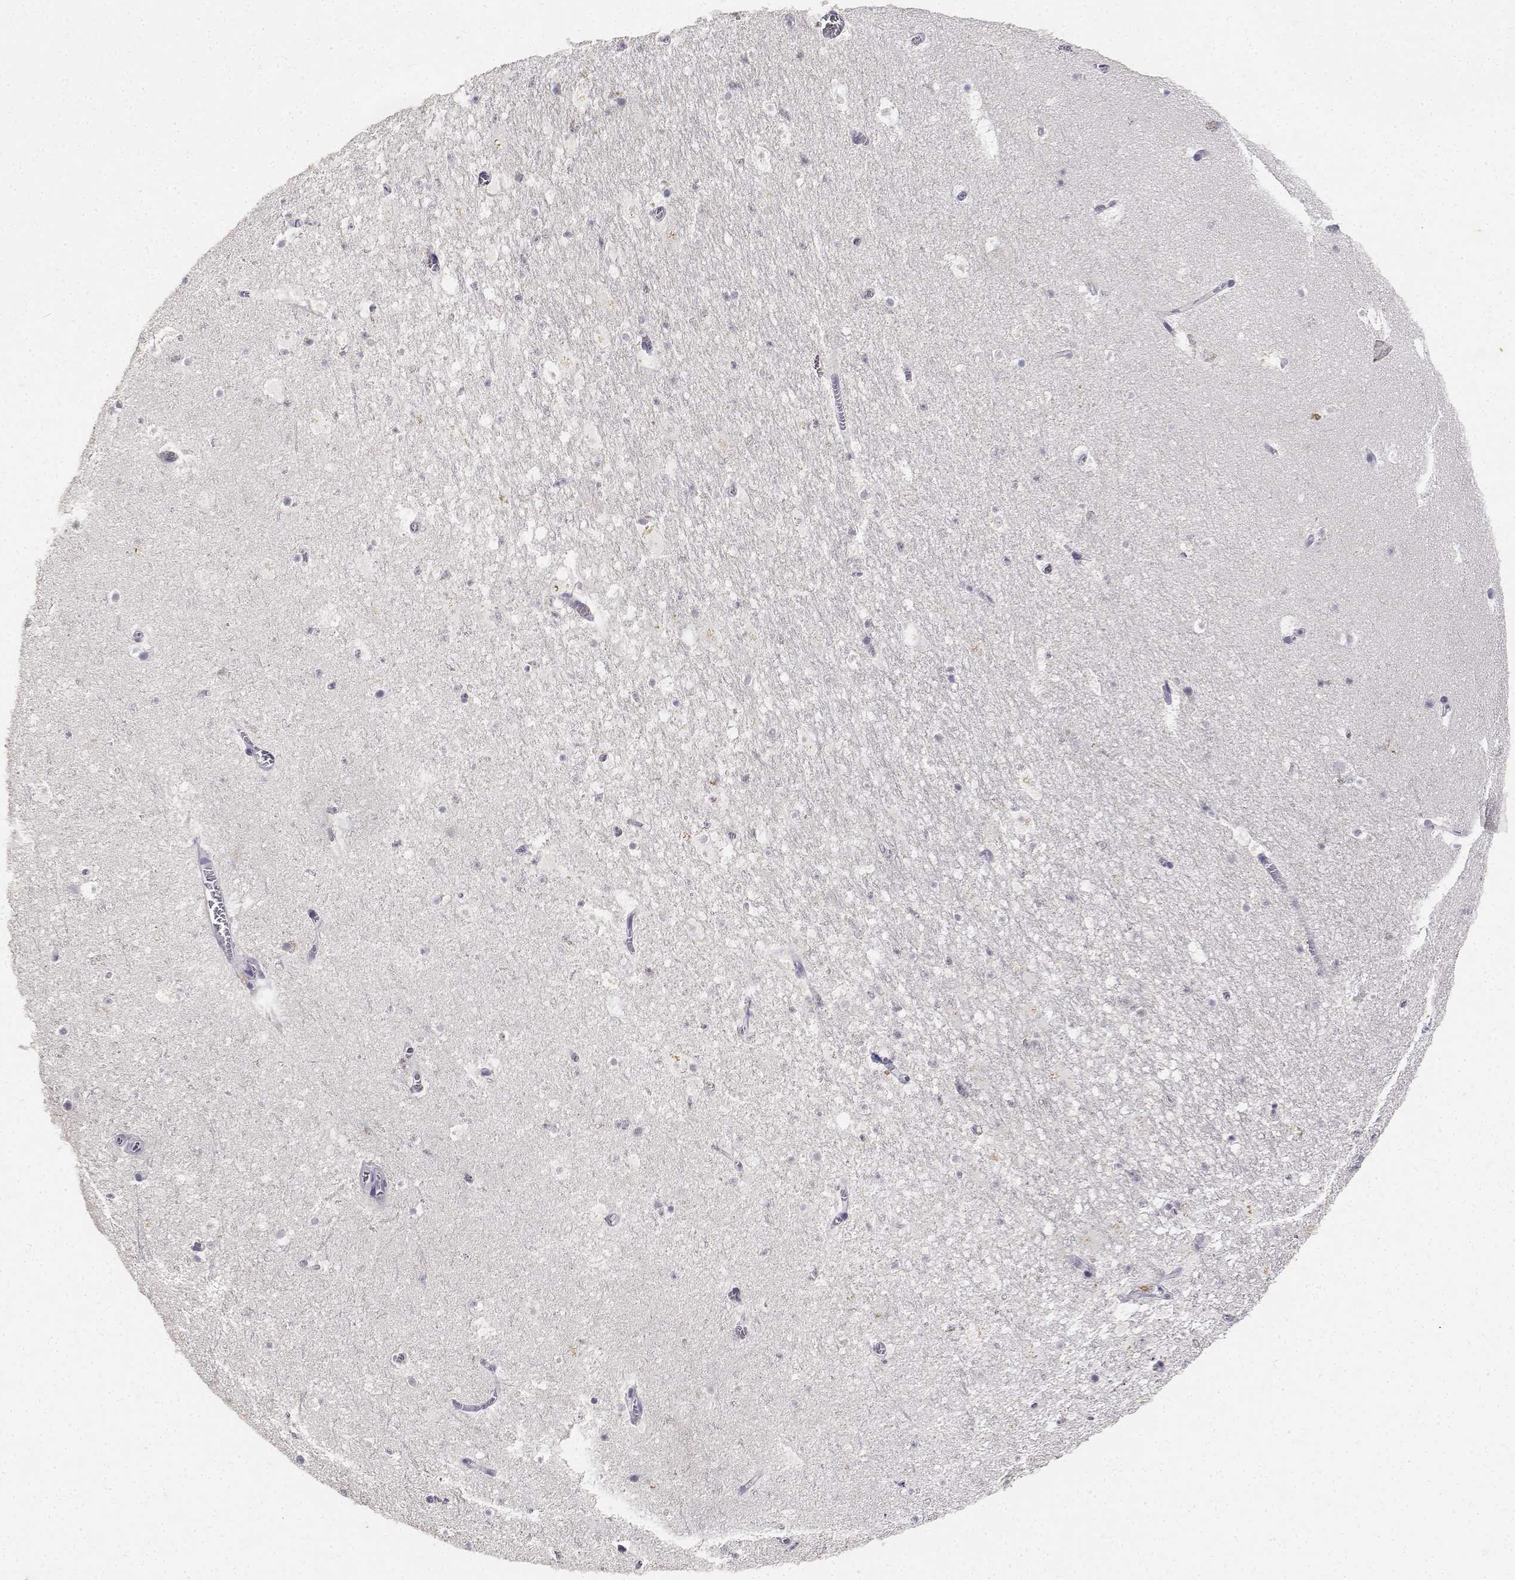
{"staining": {"intensity": "negative", "quantity": "none", "location": "none"}, "tissue": "hippocampus", "cell_type": "Glial cells", "image_type": "normal", "snomed": [{"axis": "morphology", "description": "Normal tissue, NOS"}, {"axis": "topography", "description": "Hippocampus"}], "caption": "A high-resolution histopathology image shows IHC staining of unremarkable hippocampus, which exhibits no significant staining in glial cells. The staining is performed using DAB (3,3'-diaminobenzidine) brown chromogen with nuclei counter-stained in using hematoxylin.", "gene": "PAEP", "patient": {"sex": "female", "age": 42}}